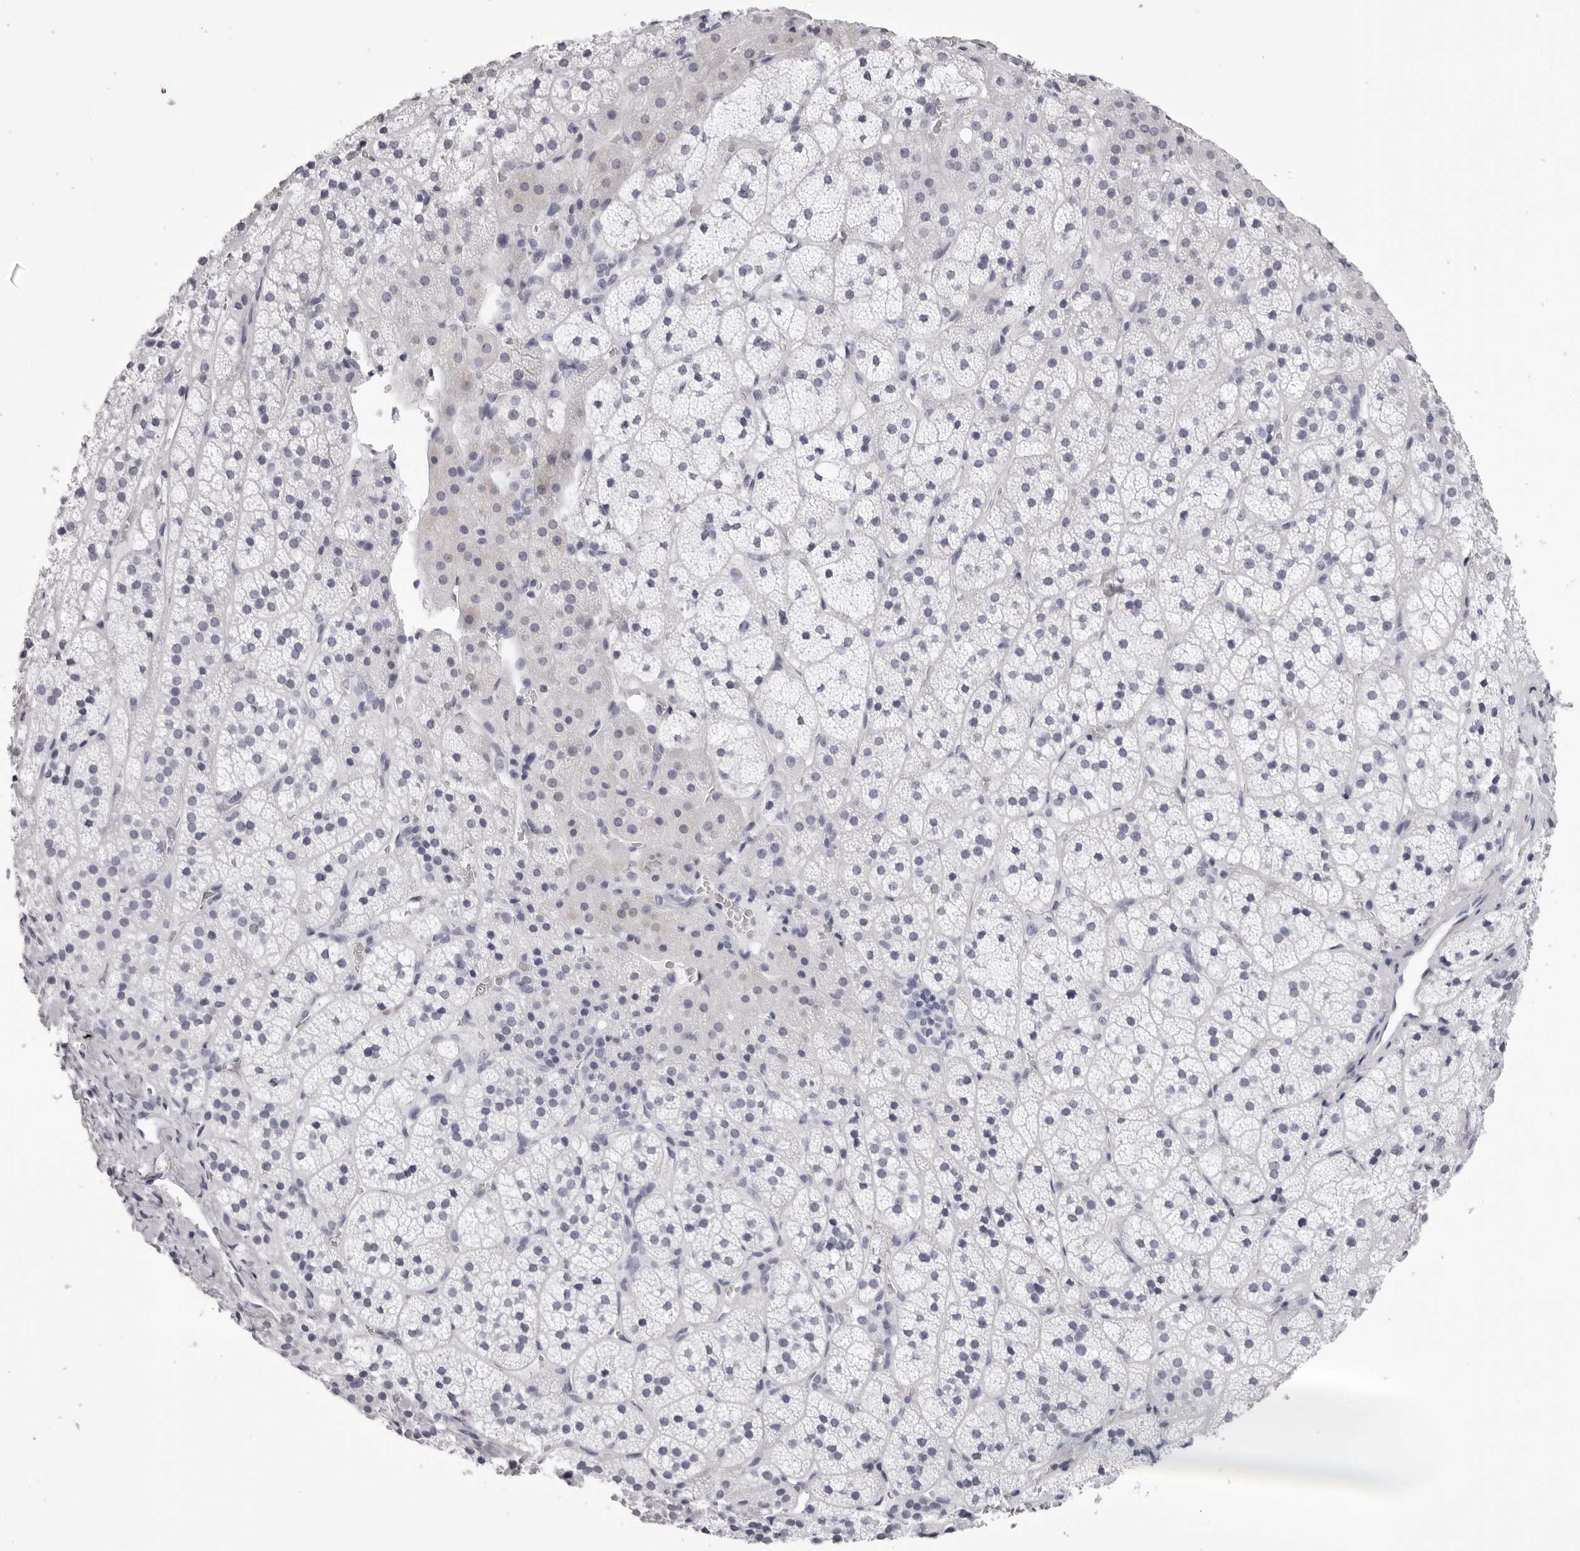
{"staining": {"intensity": "negative", "quantity": "none", "location": "none"}, "tissue": "adrenal gland", "cell_type": "Glandular cells", "image_type": "normal", "snomed": [{"axis": "morphology", "description": "Normal tissue, NOS"}, {"axis": "topography", "description": "Adrenal gland"}], "caption": "High power microscopy photomicrograph of an immunohistochemistry micrograph of unremarkable adrenal gland, revealing no significant expression in glandular cells. (DAB immunohistochemistry (IHC) with hematoxylin counter stain).", "gene": "RHO", "patient": {"sex": "female", "age": 44}}